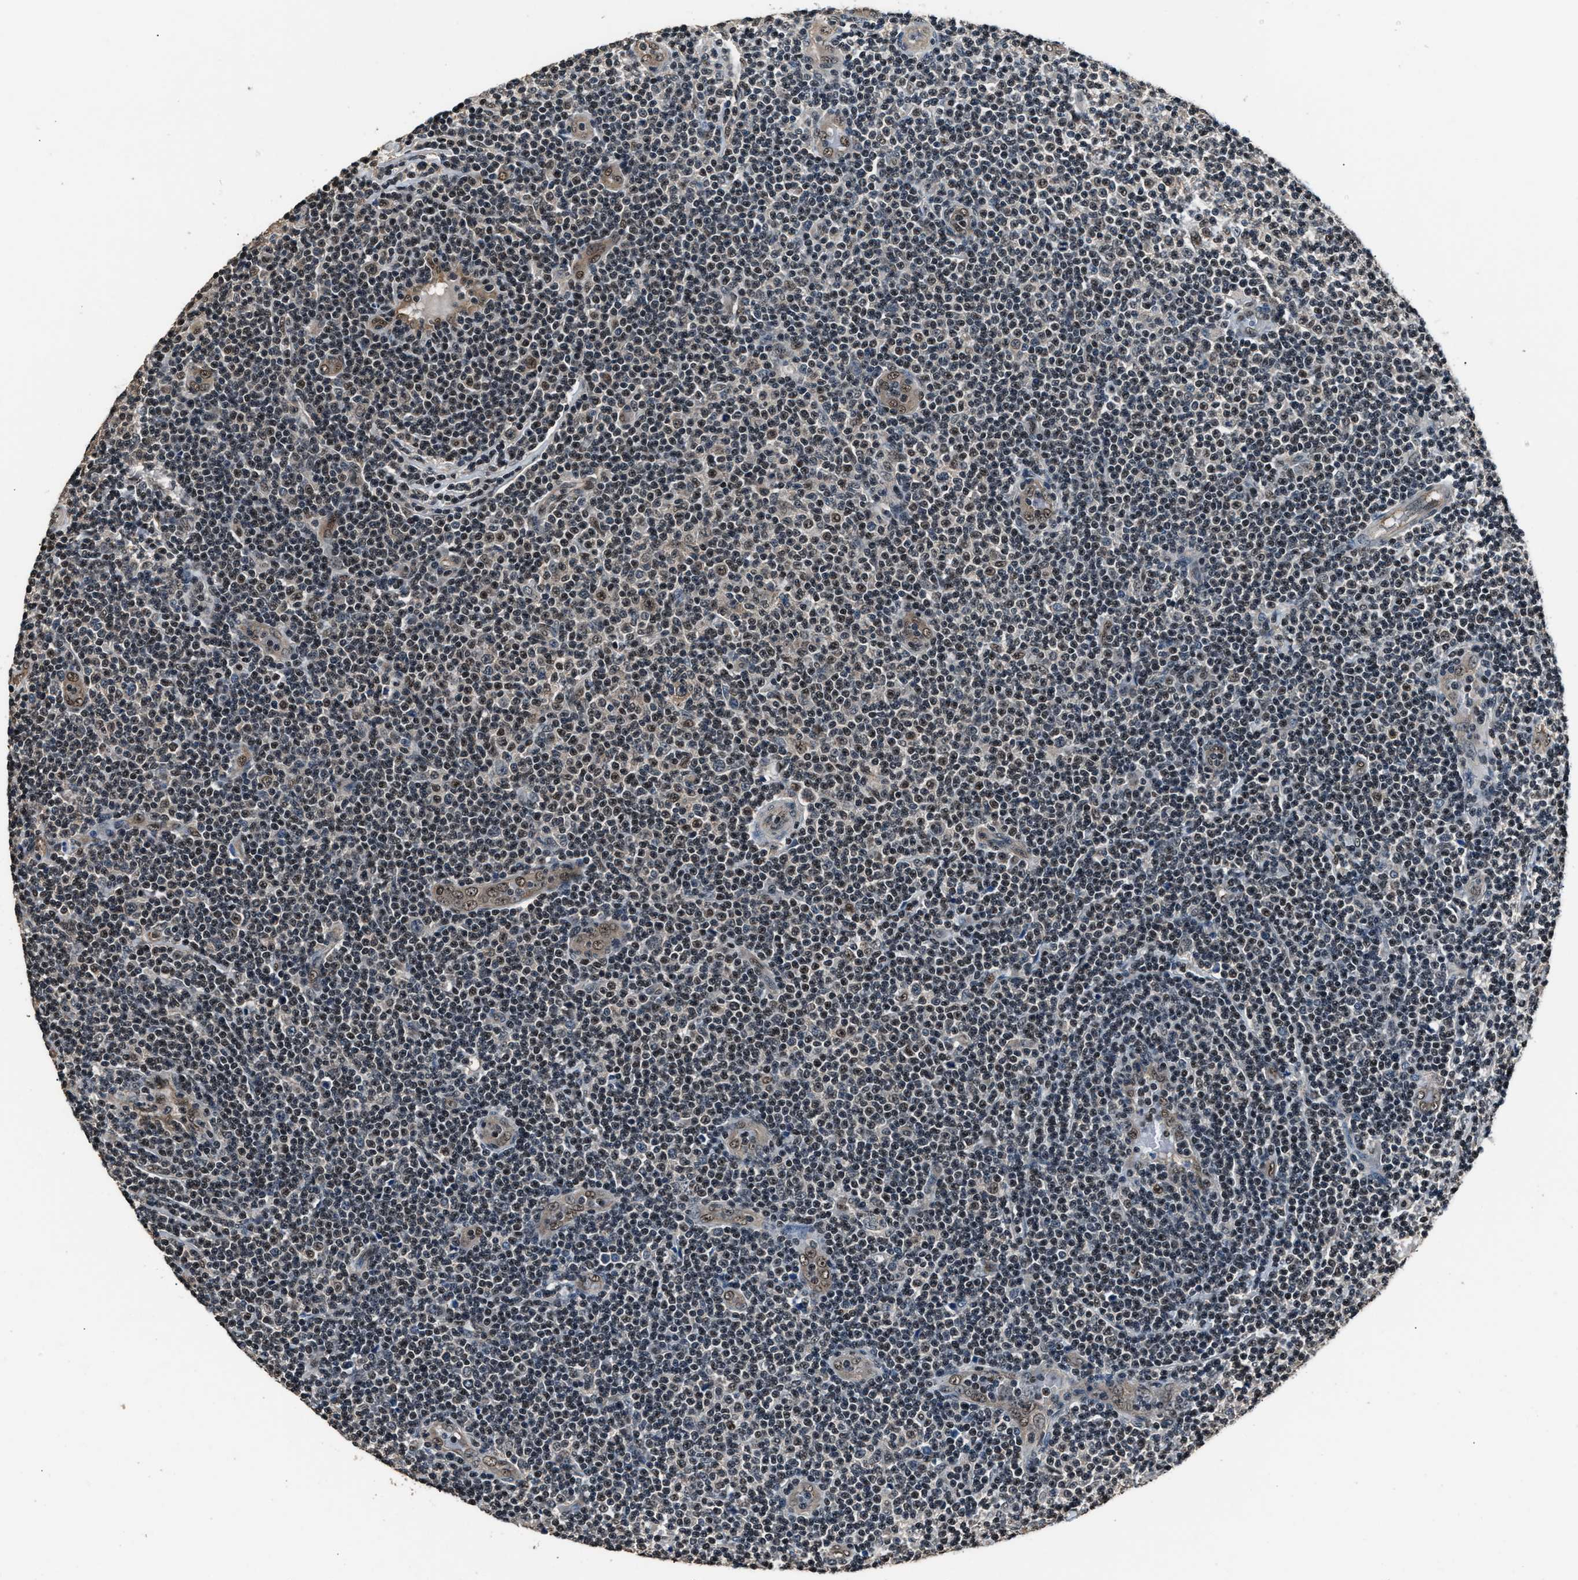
{"staining": {"intensity": "weak", "quantity": "<25%", "location": "nuclear"}, "tissue": "lymphoma", "cell_type": "Tumor cells", "image_type": "cancer", "snomed": [{"axis": "morphology", "description": "Malignant lymphoma, non-Hodgkin's type, Low grade"}, {"axis": "topography", "description": "Lymph node"}], "caption": "The image reveals no staining of tumor cells in lymphoma.", "gene": "DFFA", "patient": {"sex": "male", "age": 83}}